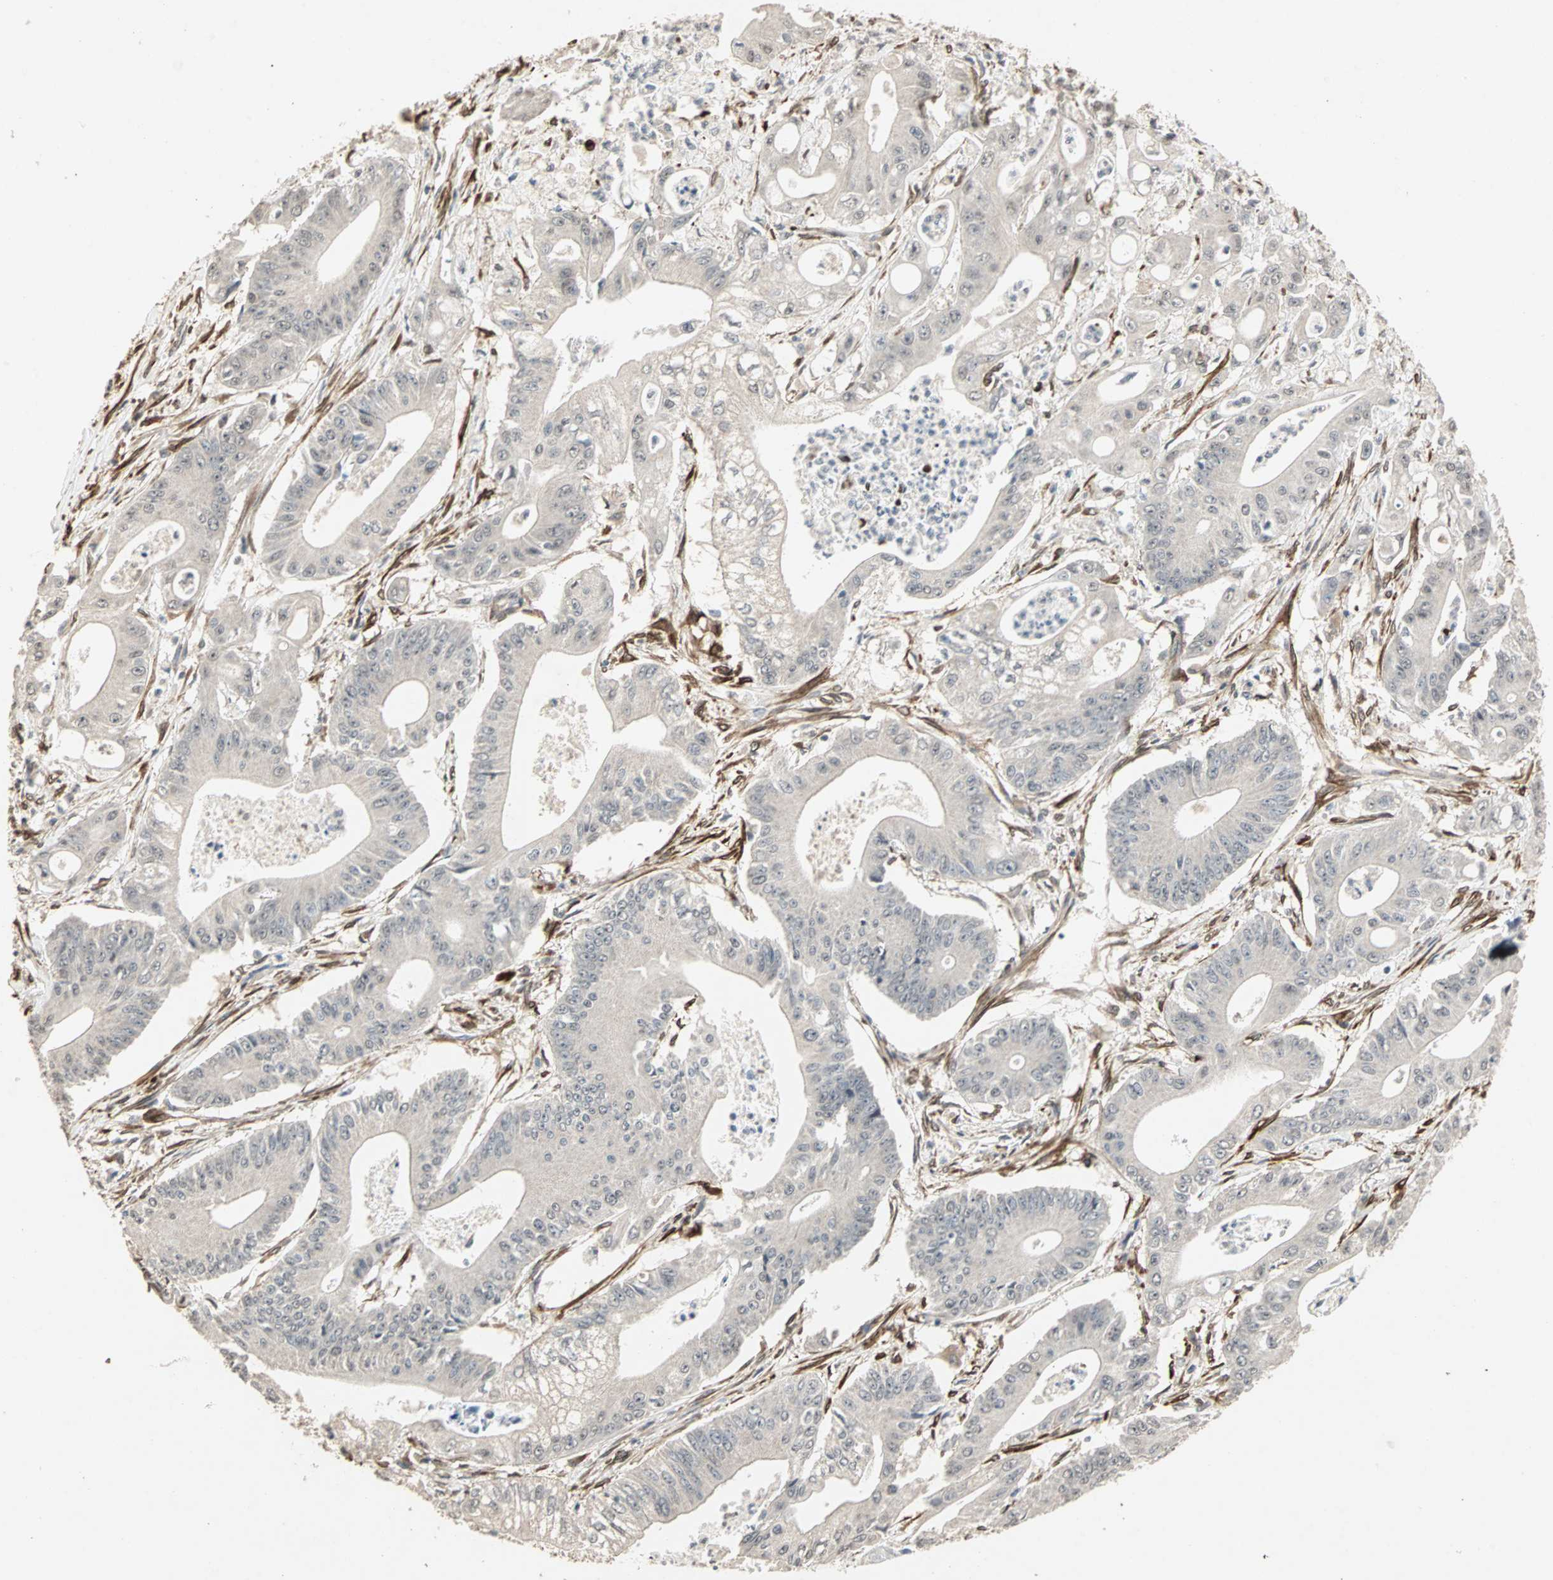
{"staining": {"intensity": "negative", "quantity": "none", "location": "none"}, "tissue": "pancreatic cancer", "cell_type": "Tumor cells", "image_type": "cancer", "snomed": [{"axis": "morphology", "description": "Normal tissue, NOS"}, {"axis": "topography", "description": "Lymph node"}], "caption": "Pancreatic cancer was stained to show a protein in brown. There is no significant staining in tumor cells.", "gene": "TRPV4", "patient": {"sex": "male", "age": 62}}